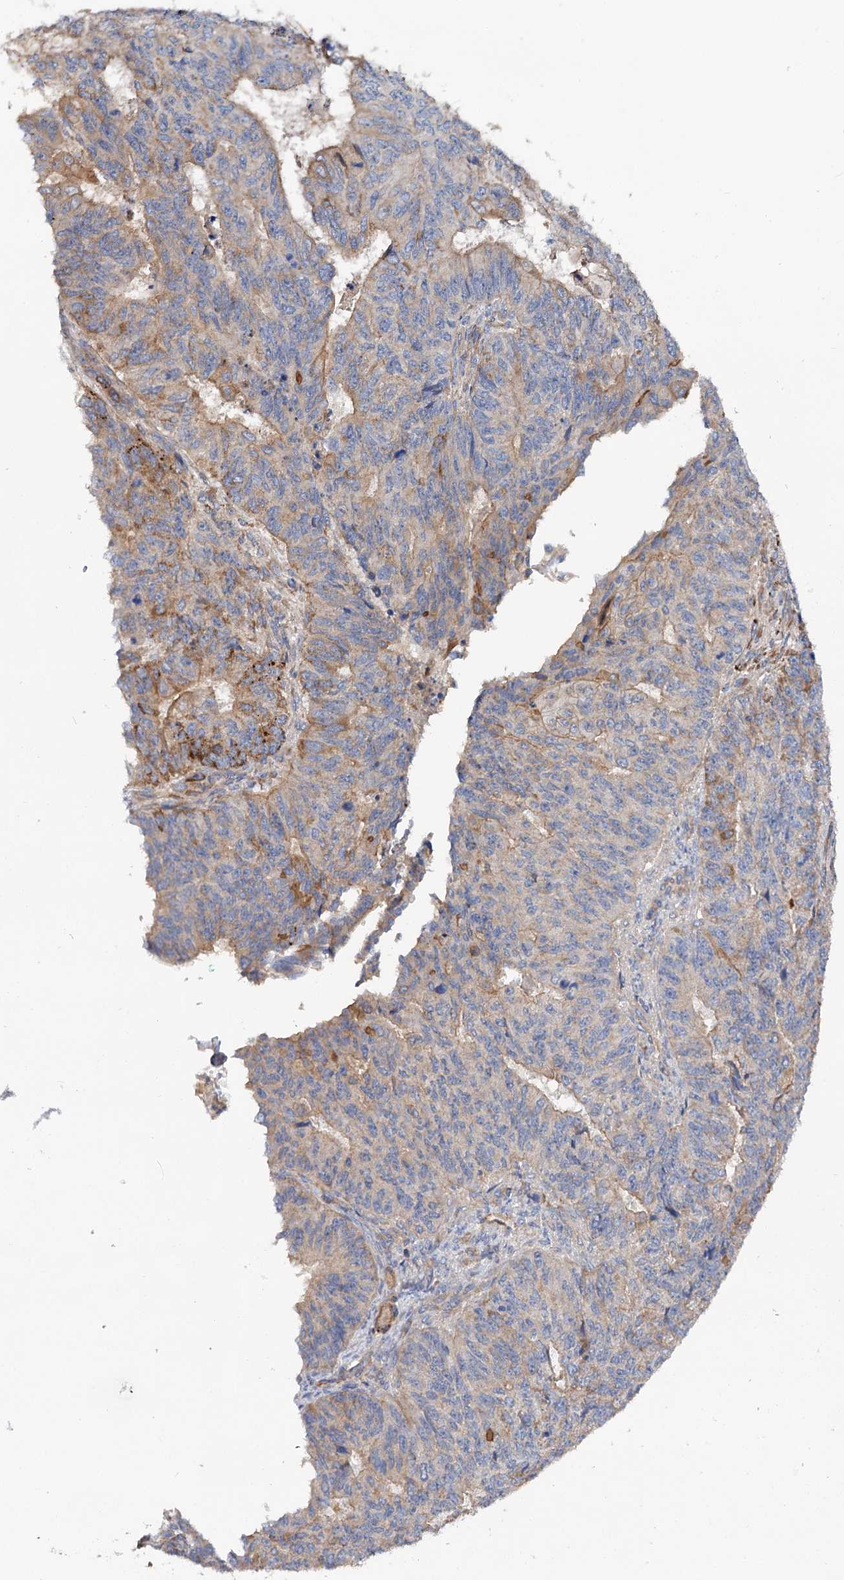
{"staining": {"intensity": "weak", "quantity": "<25%", "location": "cytoplasmic/membranous"}, "tissue": "endometrial cancer", "cell_type": "Tumor cells", "image_type": "cancer", "snomed": [{"axis": "morphology", "description": "Adenocarcinoma, NOS"}, {"axis": "topography", "description": "Endometrium"}], "caption": "An IHC micrograph of endometrial adenocarcinoma is shown. There is no staining in tumor cells of endometrial adenocarcinoma.", "gene": "CSAD", "patient": {"sex": "female", "age": 32}}